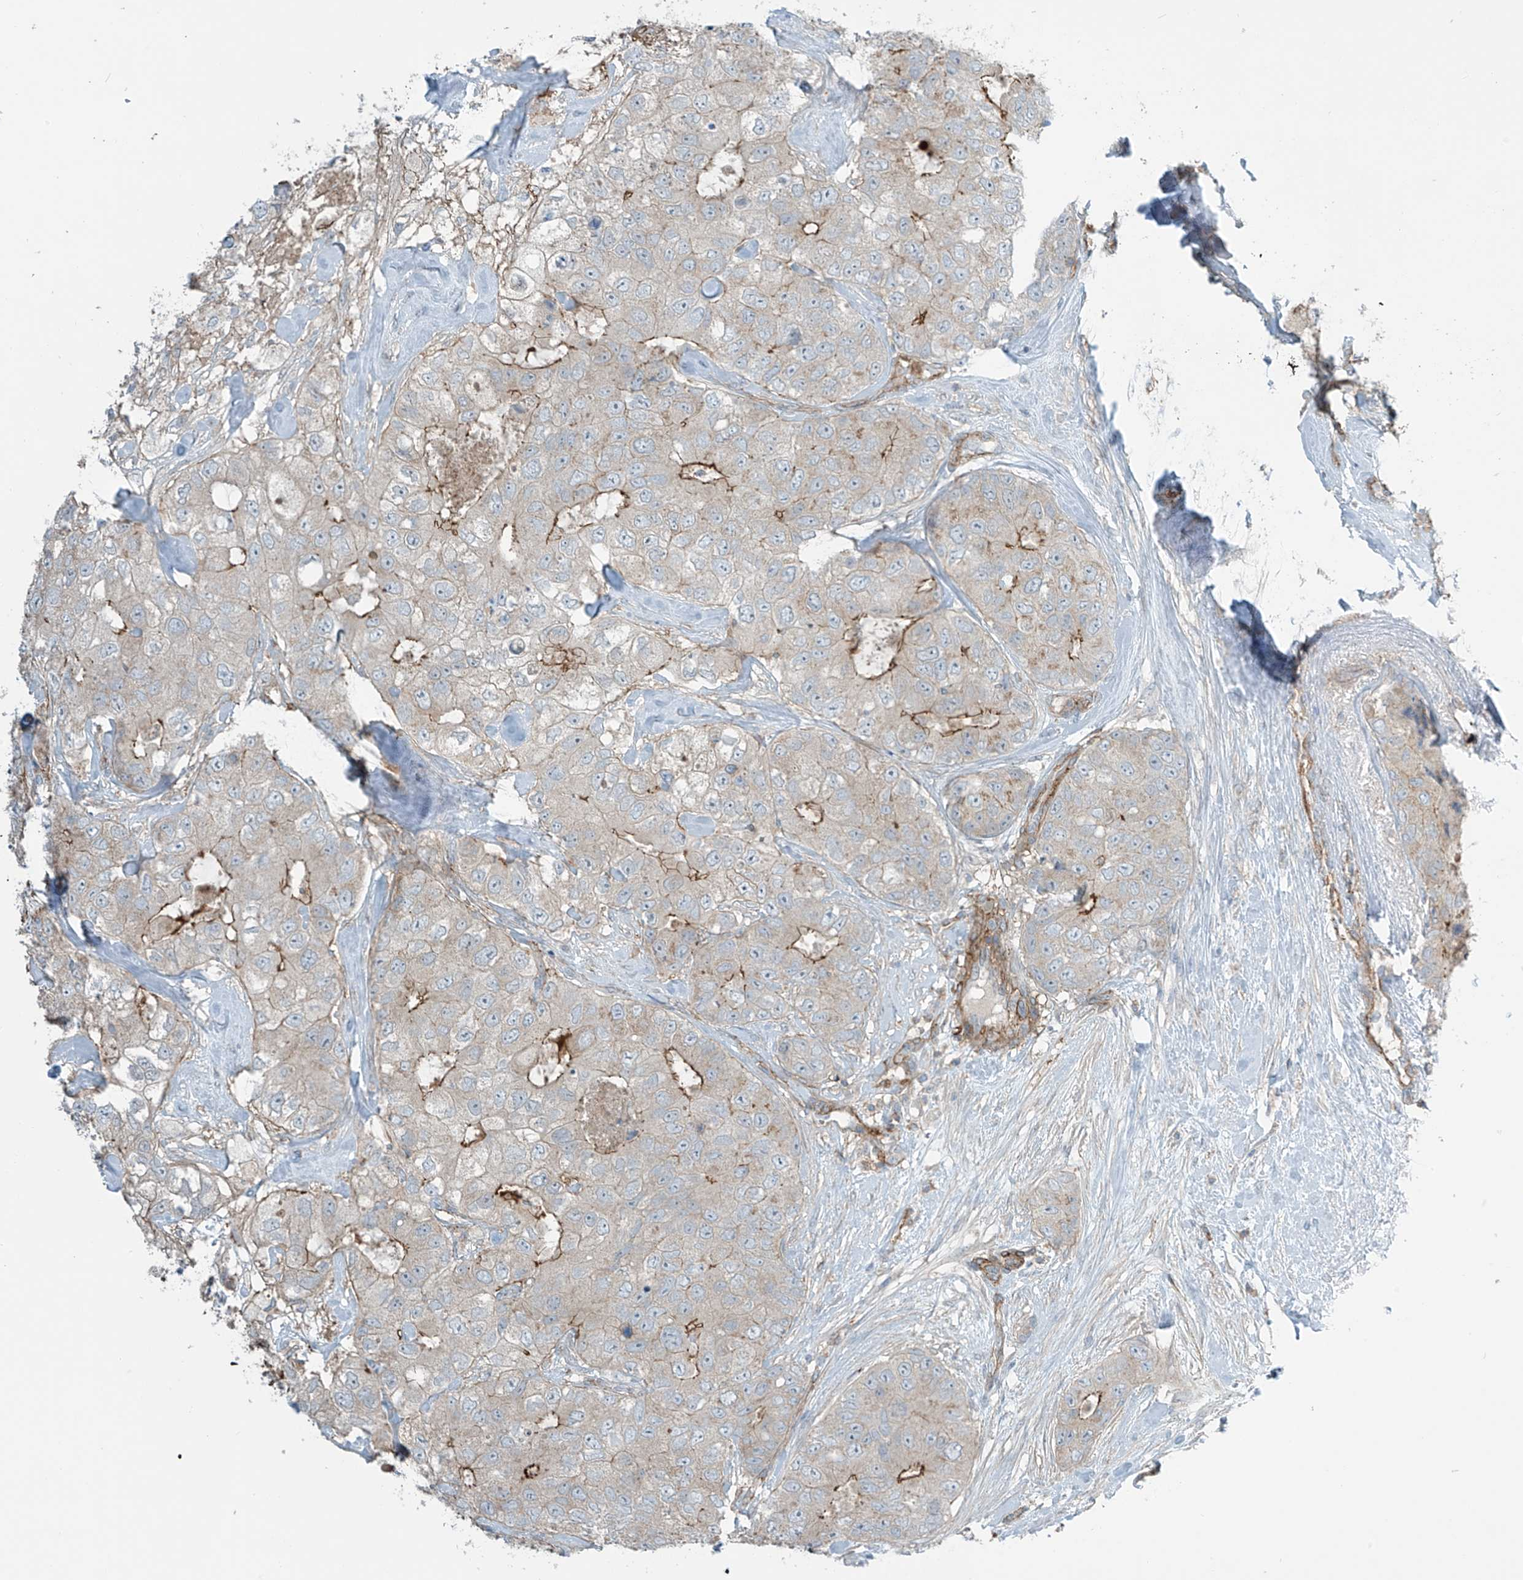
{"staining": {"intensity": "strong", "quantity": "<25%", "location": "cytoplasmic/membranous"}, "tissue": "breast cancer", "cell_type": "Tumor cells", "image_type": "cancer", "snomed": [{"axis": "morphology", "description": "Duct carcinoma"}, {"axis": "topography", "description": "Breast"}], "caption": "Immunohistochemistry of human breast cancer demonstrates medium levels of strong cytoplasmic/membranous expression in about <25% of tumor cells.", "gene": "SLC9A2", "patient": {"sex": "female", "age": 62}}